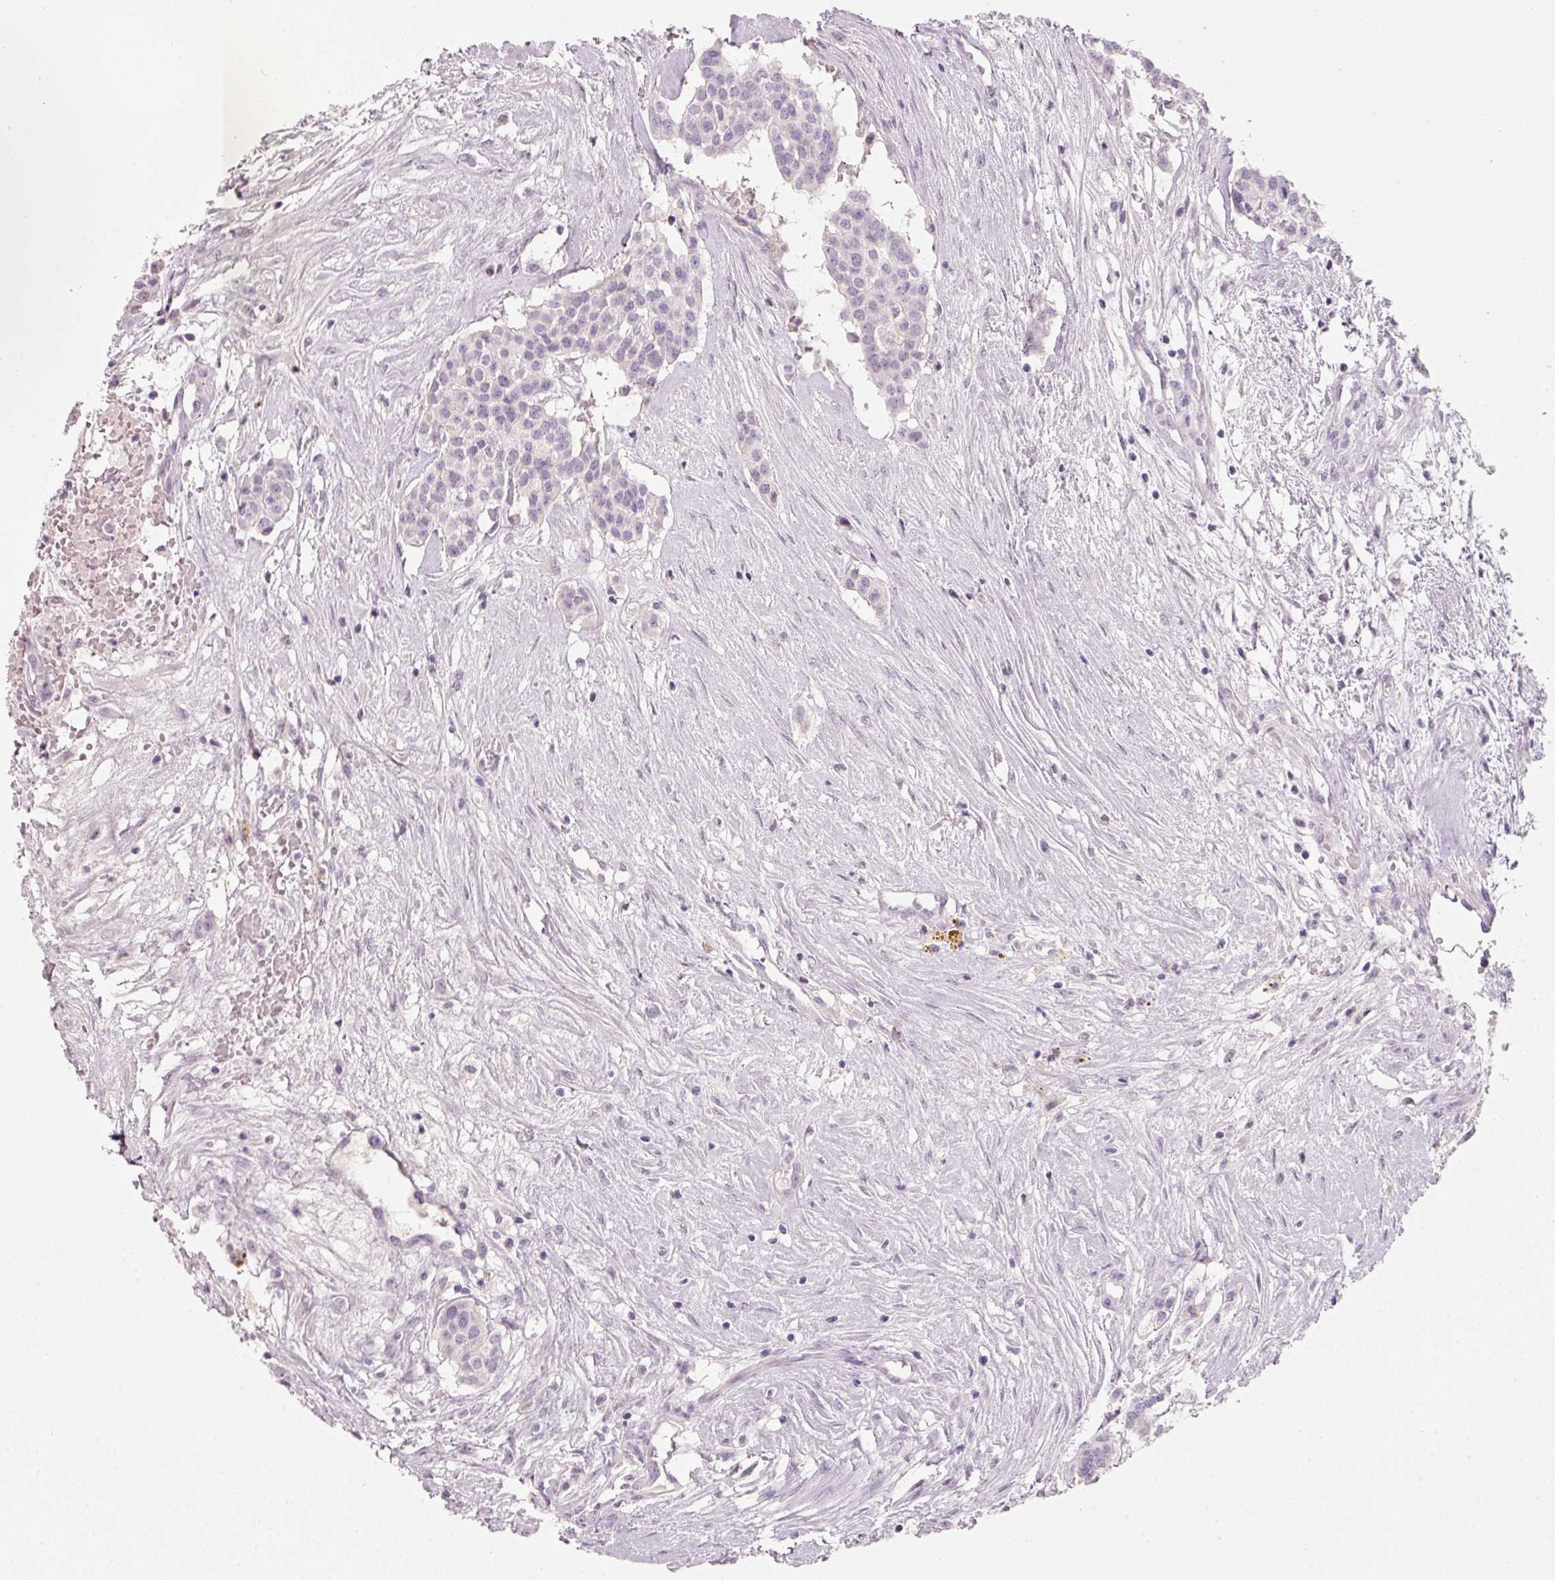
{"staining": {"intensity": "negative", "quantity": "none", "location": "none"}, "tissue": "head and neck cancer", "cell_type": "Tumor cells", "image_type": "cancer", "snomed": [{"axis": "morphology", "description": "Adenocarcinoma, NOS"}, {"axis": "topography", "description": "Head-Neck"}], "caption": "IHC micrograph of neoplastic tissue: head and neck cancer (adenocarcinoma) stained with DAB (3,3'-diaminobenzidine) demonstrates no significant protein positivity in tumor cells.", "gene": "ENSG00000206549", "patient": {"sex": "male", "age": 81}}